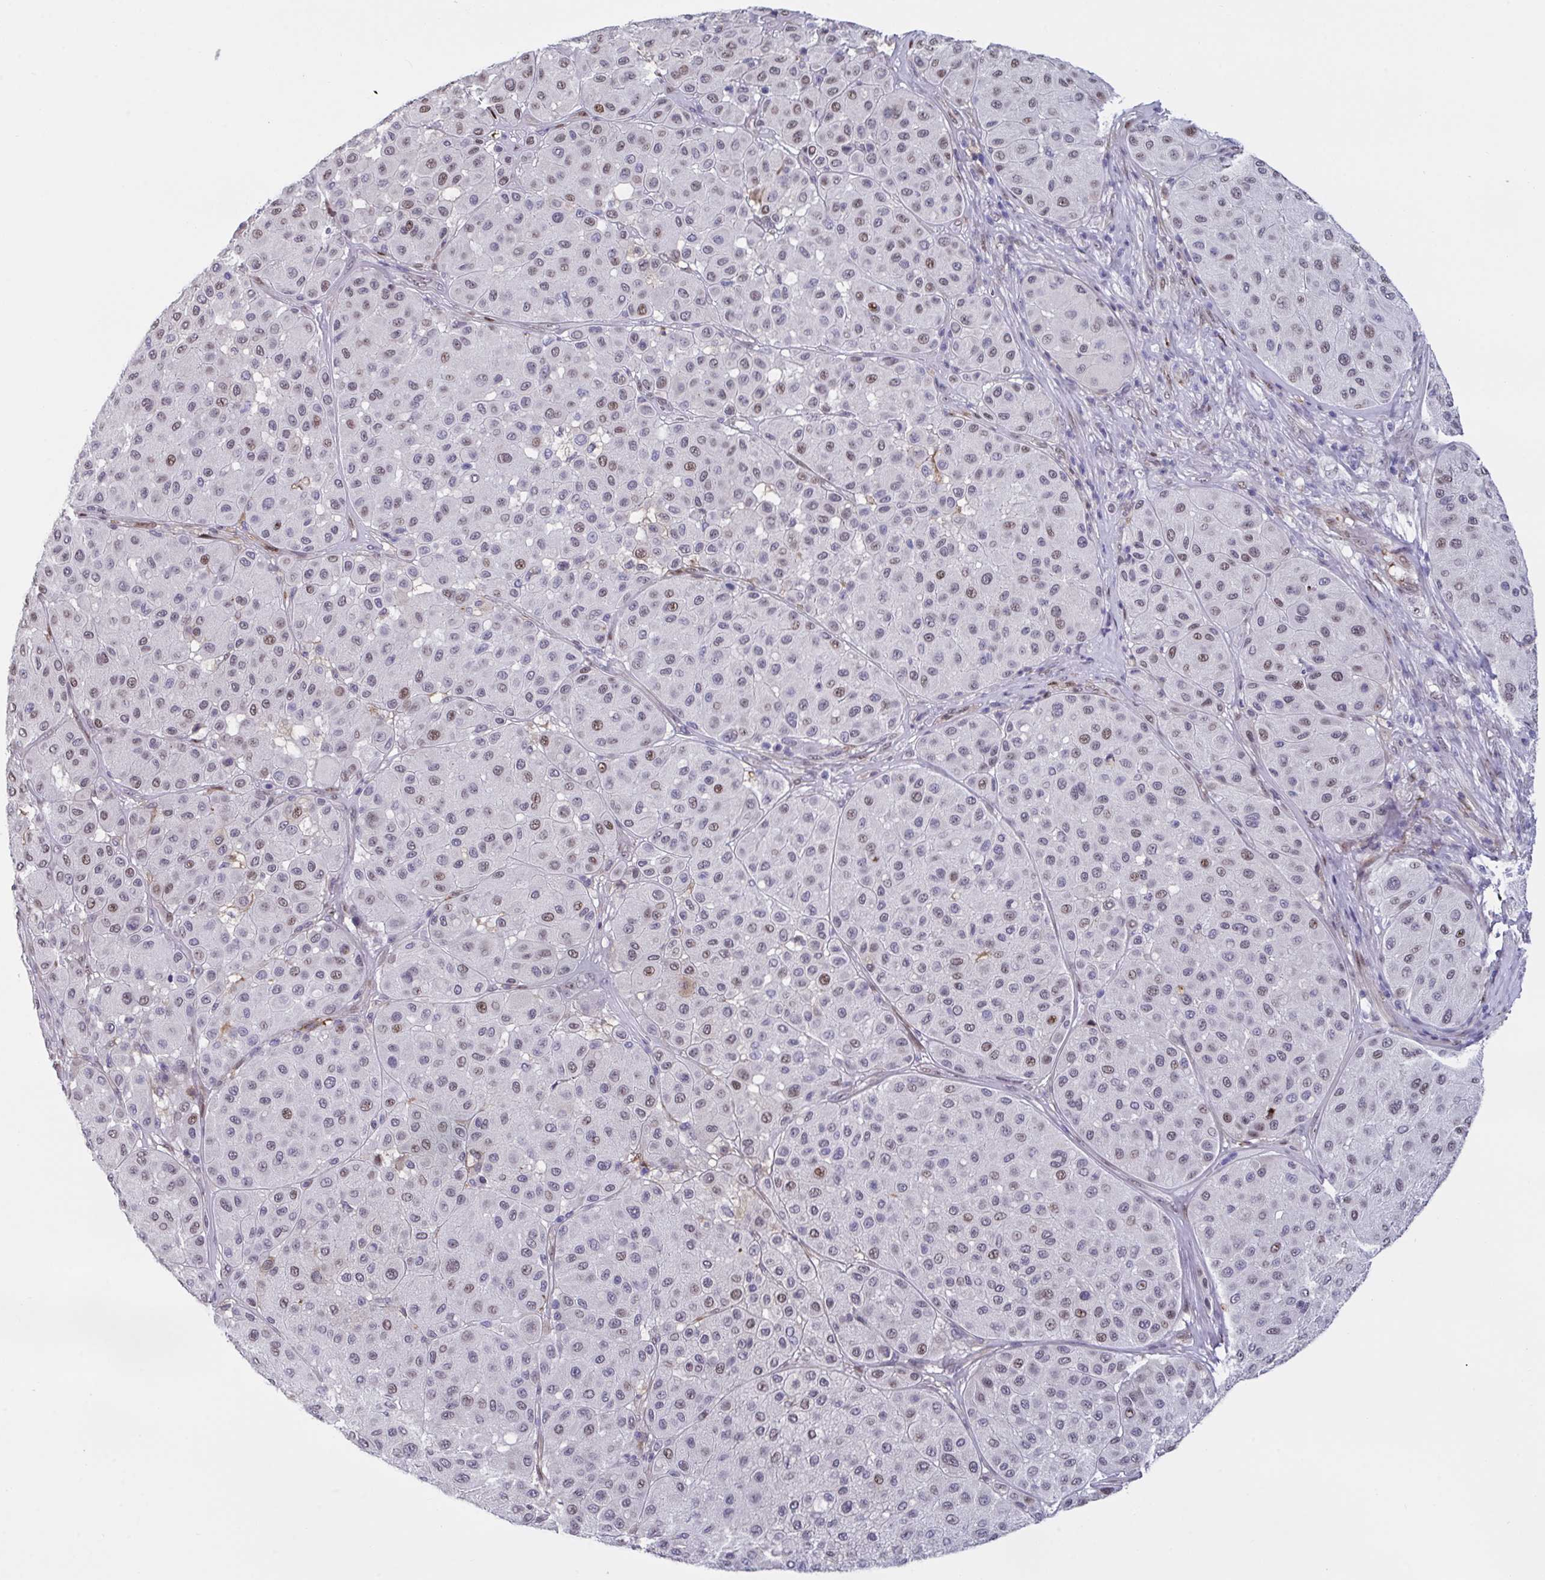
{"staining": {"intensity": "weak", "quantity": "25%-75%", "location": "nuclear"}, "tissue": "melanoma", "cell_type": "Tumor cells", "image_type": "cancer", "snomed": [{"axis": "morphology", "description": "Malignant melanoma, Metastatic site"}, {"axis": "topography", "description": "Smooth muscle"}], "caption": "Brown immunohistochemical staining in human melanoma displays weak nuclear staining in about 25%-75% of tumor cells.", "gene": "PELI2", "patient": {"sex": "male", "age": 41}}